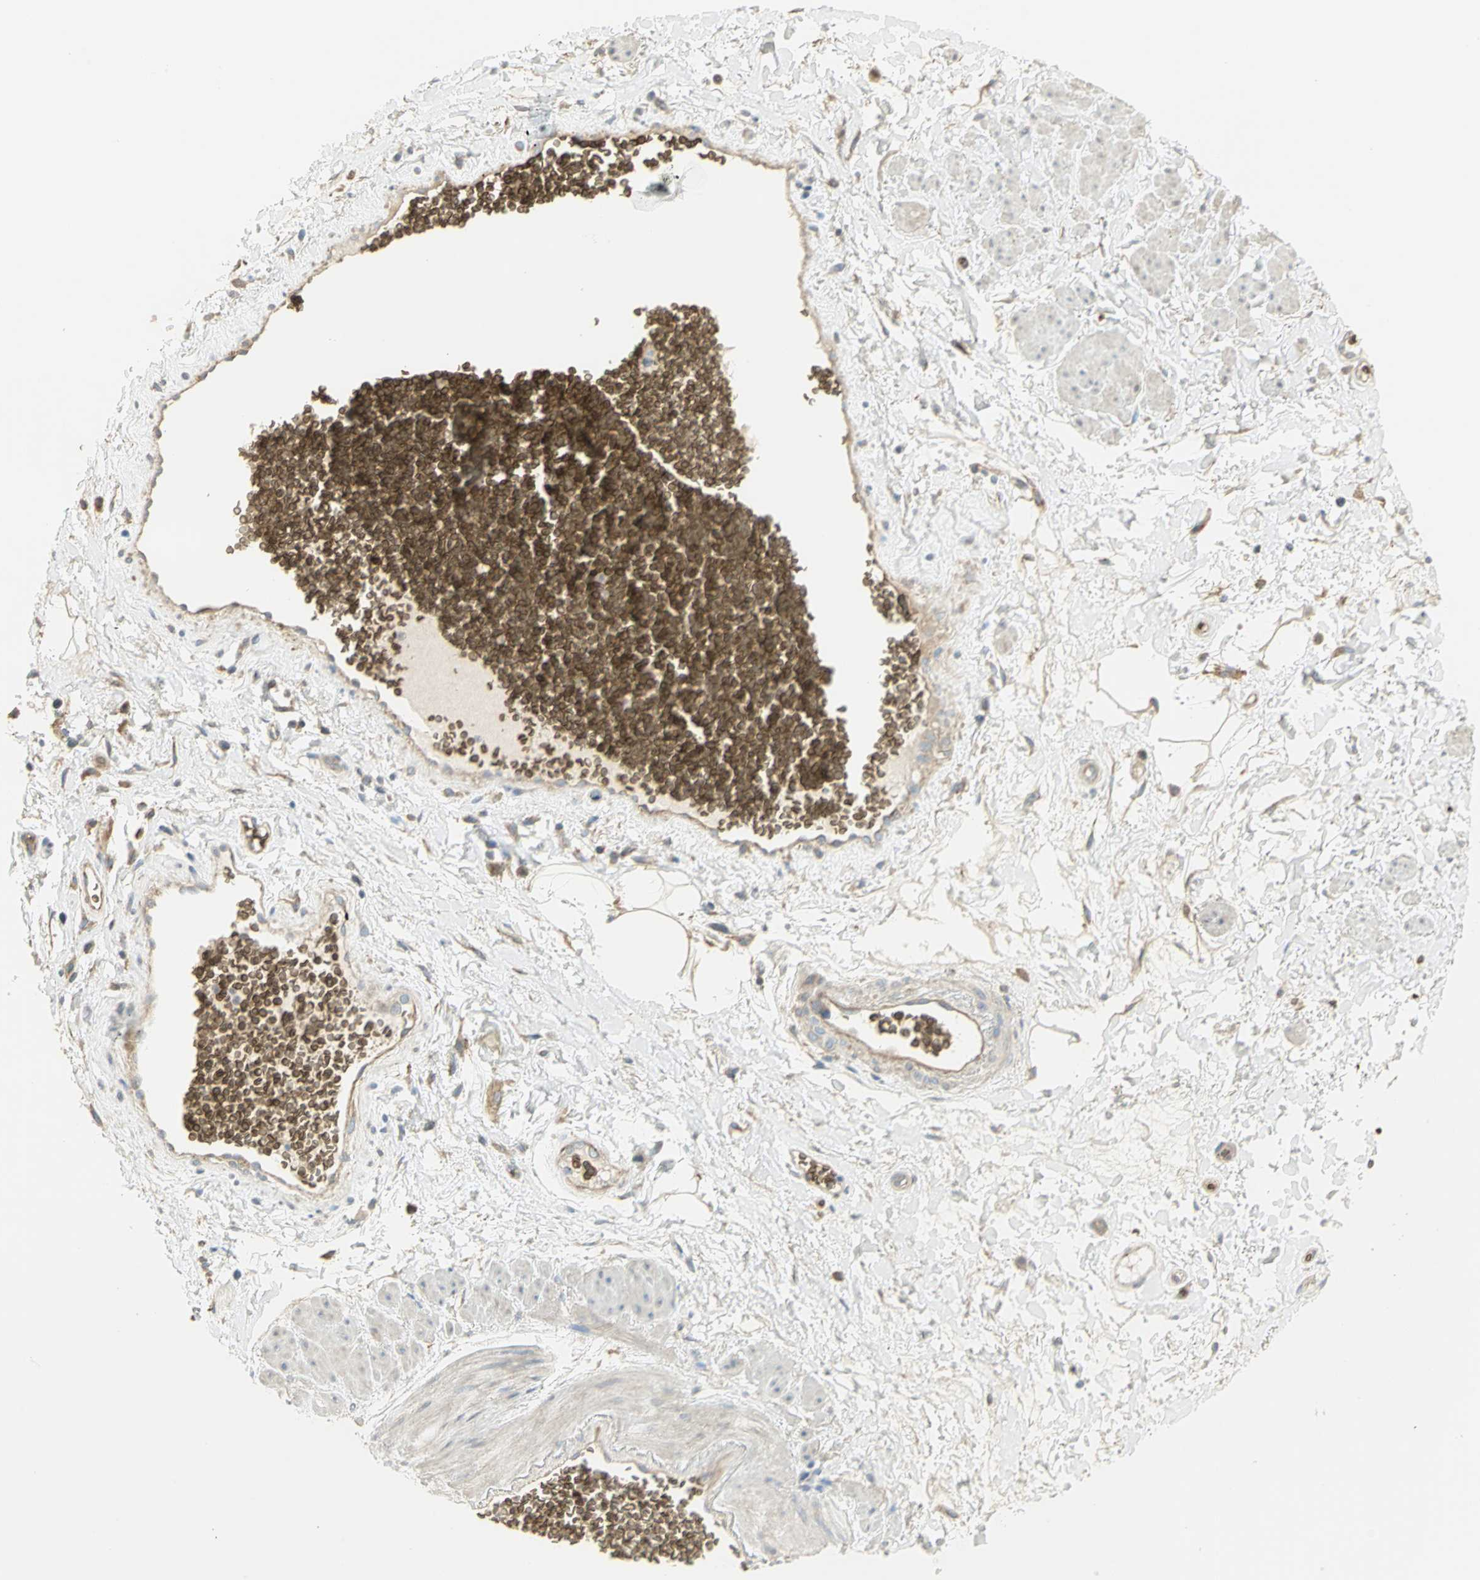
{"staining": {"intensity": "negative", "quantity": "none", "location": "none"}, "tissue": "adipose tissue", "cell_type": "Adipocytes", "image_type": "normal", "snomed": [{"axis": "morphology", "description": "Normal tissue, NOS"}, {"axis": "topography", "description": "Soft tissue"}, {"axis": "topography", "description": "Peripheral nerve tissue"}], "caption": "This is a micrograph of immunohistochemistry staining of benign adipose tissue, which shows no staining in adipocytes.", "gene": "ANK1", "patient": {"sex": "female", "age": 71}}